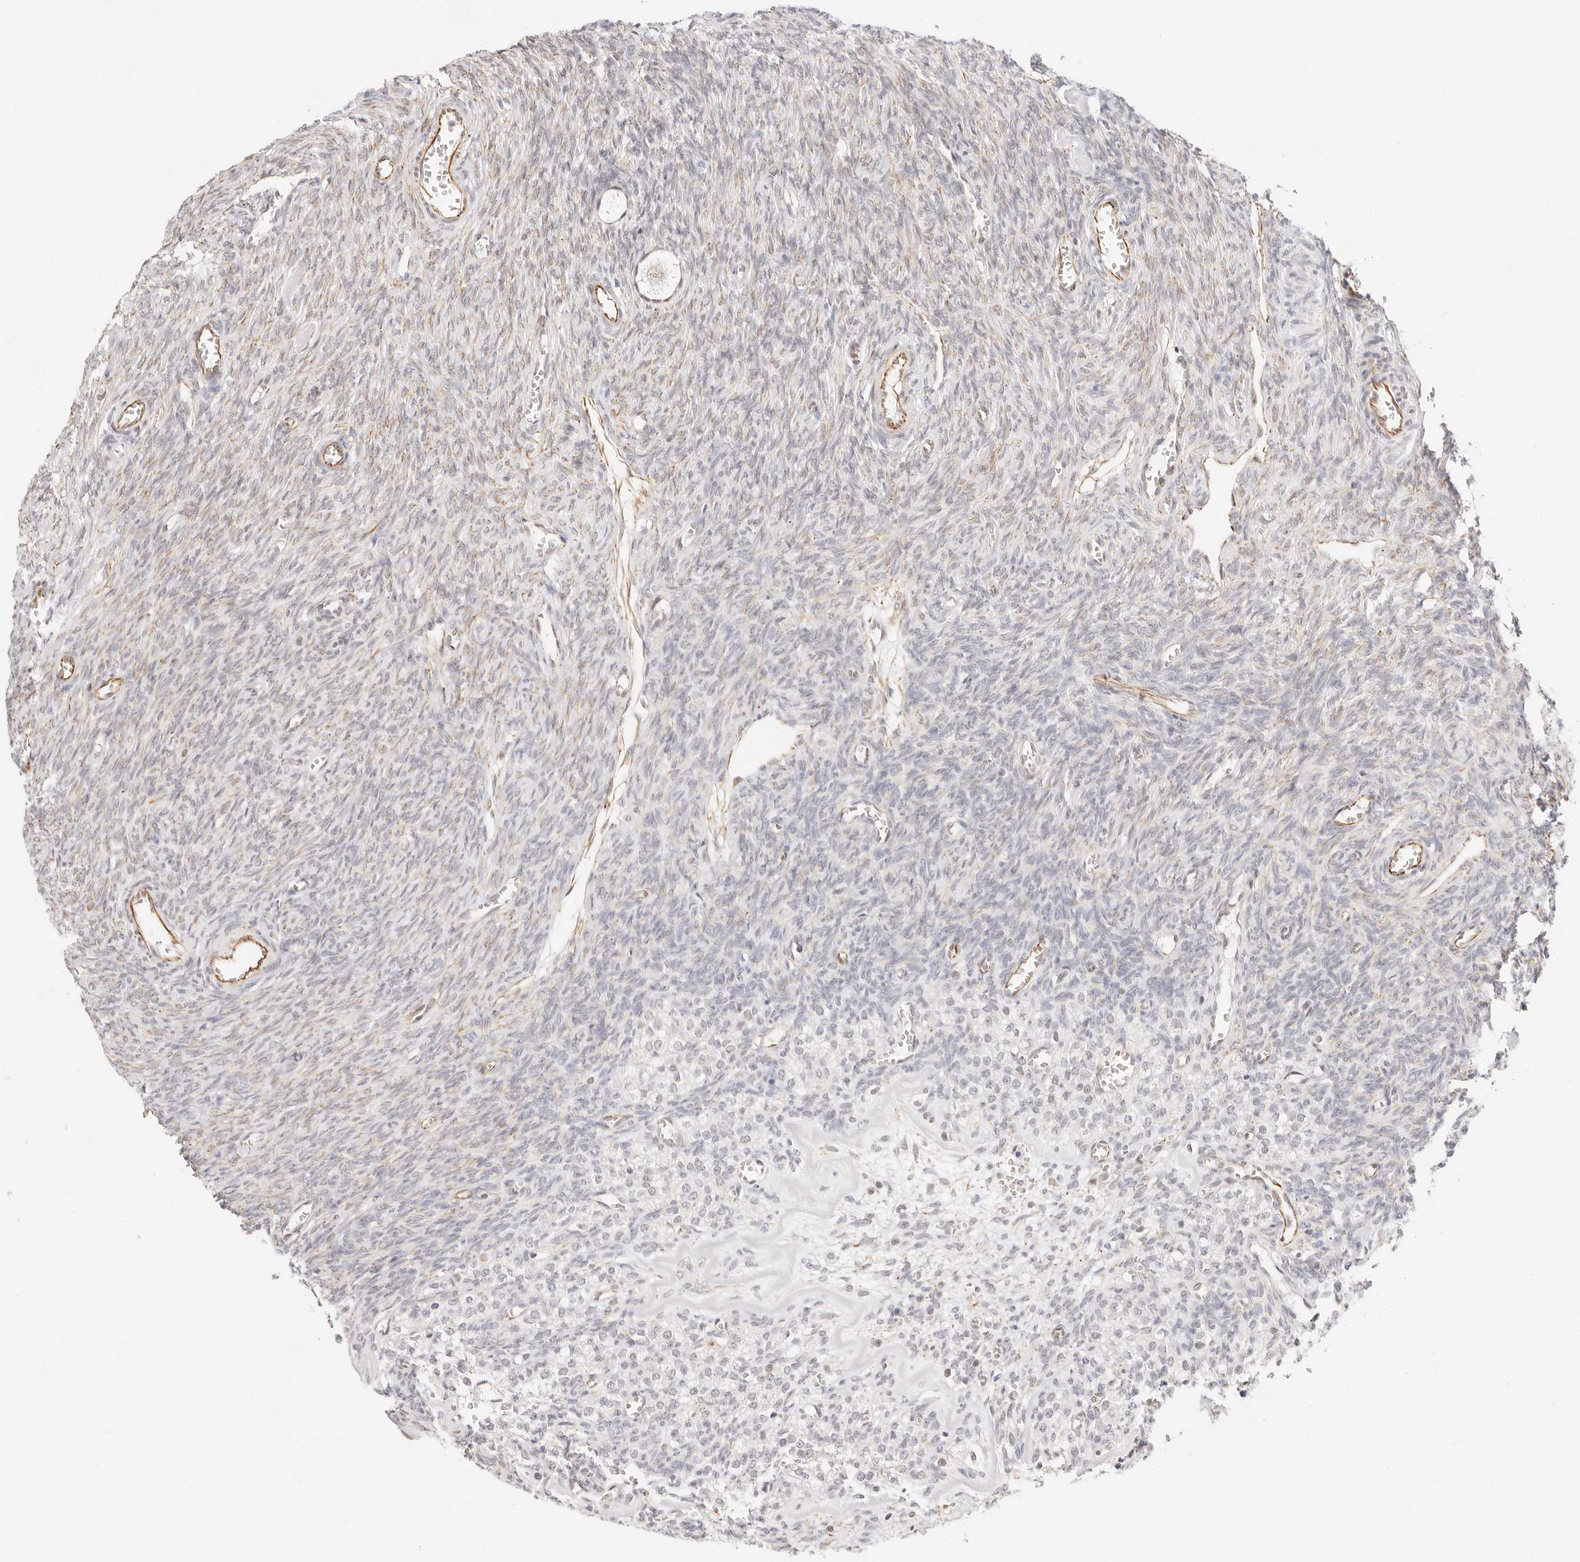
{"staining": {"intensity": "negative", "quantity": "none", "location": "none"}, "tissue": "ovary", "cell_type": "Follicle cells", "image_type": "normal", "snomed": [{"axis": "morphology", "description": "Normal tissue, NOS"}, {"axis": "topography", "description": "Ovary"}], "caption": "There is no significant positivity in follicle cells of ovary. (Brightfield microscopy of DAB (3,3'-diaminobenzidine) immunohistochemistry at high magnification).", "gene": "ZC3H11A", "patient": {"sex": "female", "age": 27}}